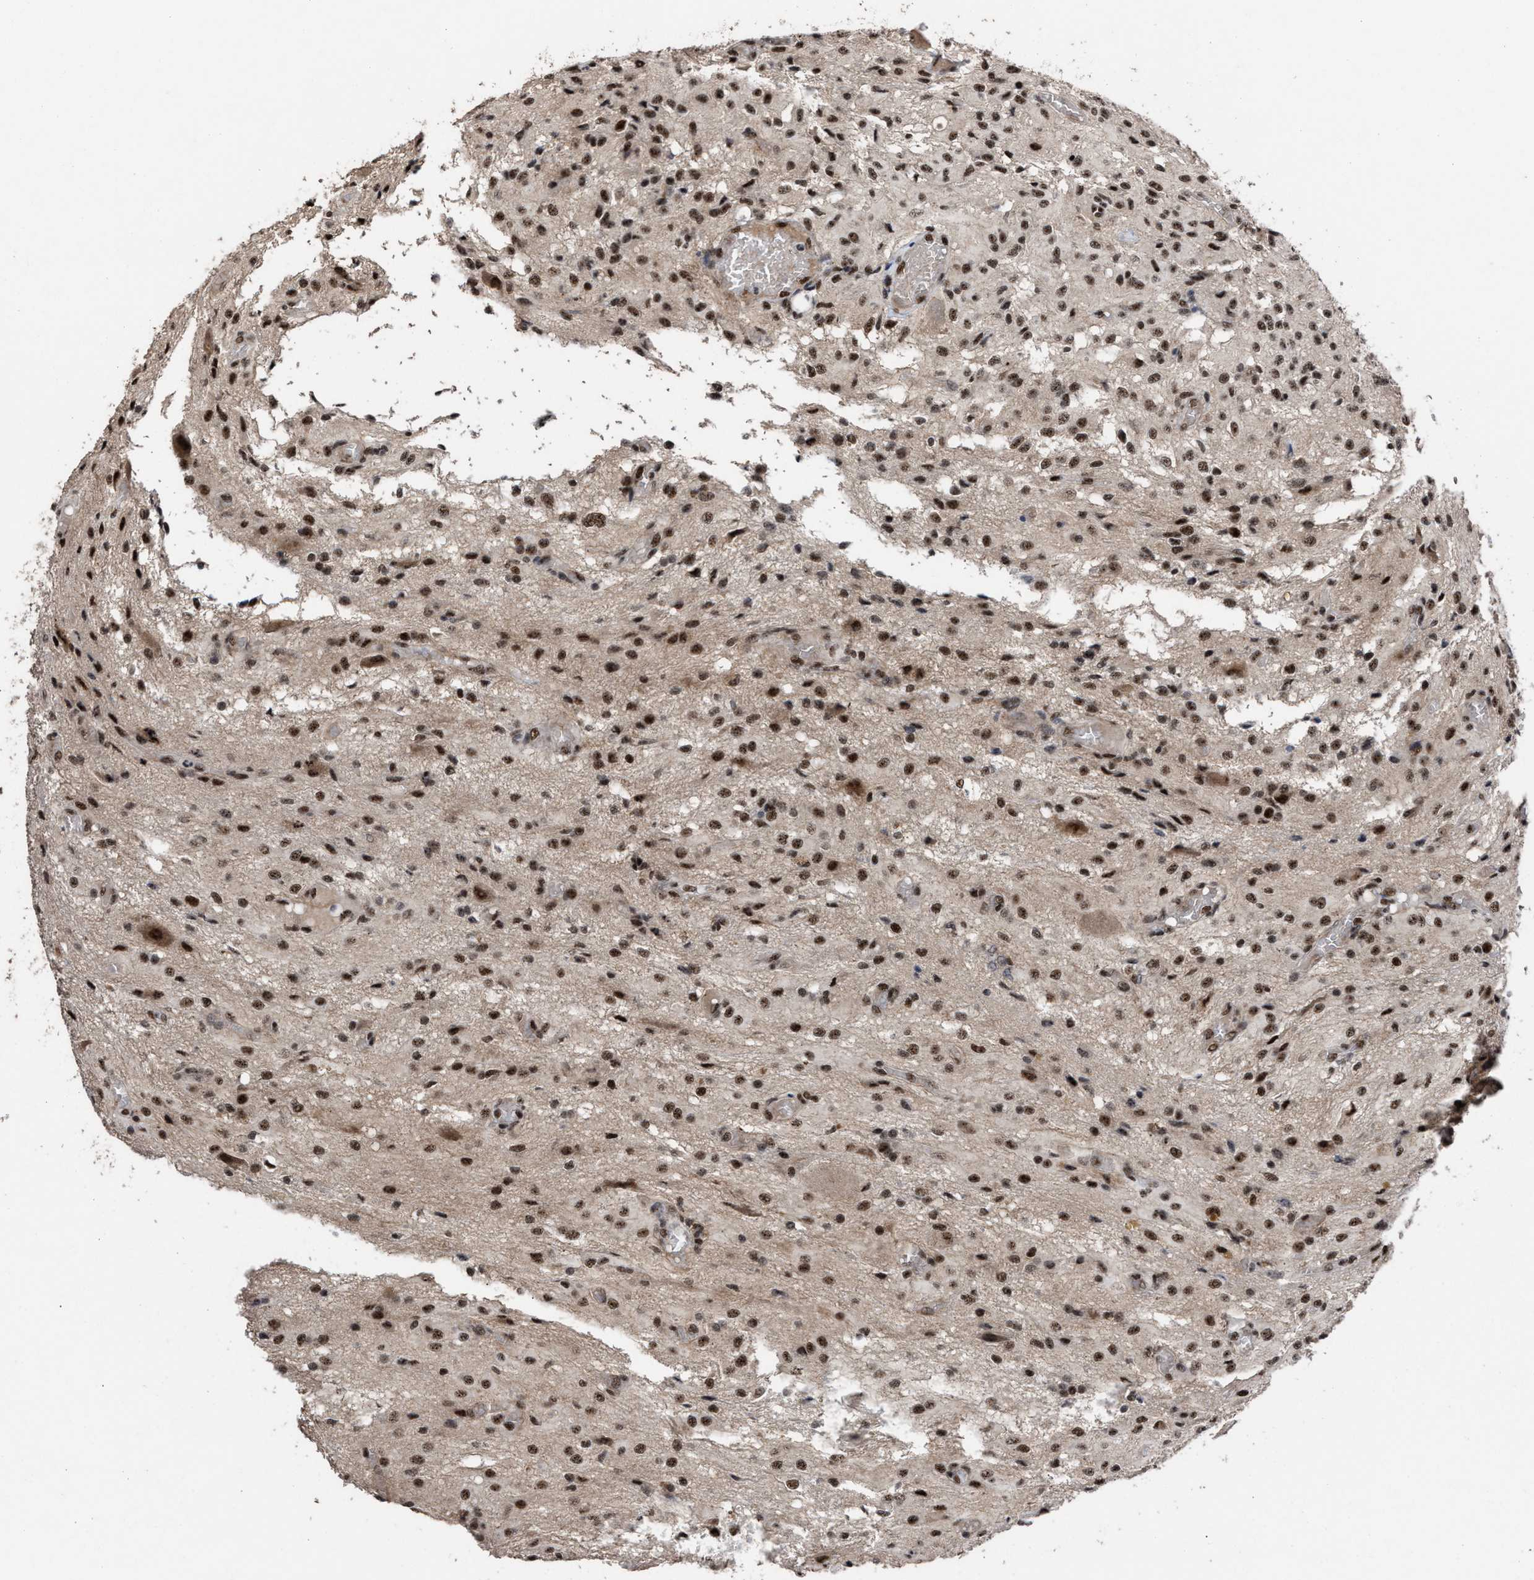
{"staining": {"intensity": "strong", "quantity": ">75%", "location": "nuclear"}, "tissue": "glioma", "cell_type": "Tumor cells", "image_type": "cancer", "snomed": [{"axis": "morphology", "description": "Glioma, malignant, High grade"}, {"axis": "topography", "description": "Brain"}], "caption": "Glioma stained for a protein reveals strong nuclear positivity in tumor cells.", "gene": "EIF4A3", "patient": {"sex": "female", "age": 59}}